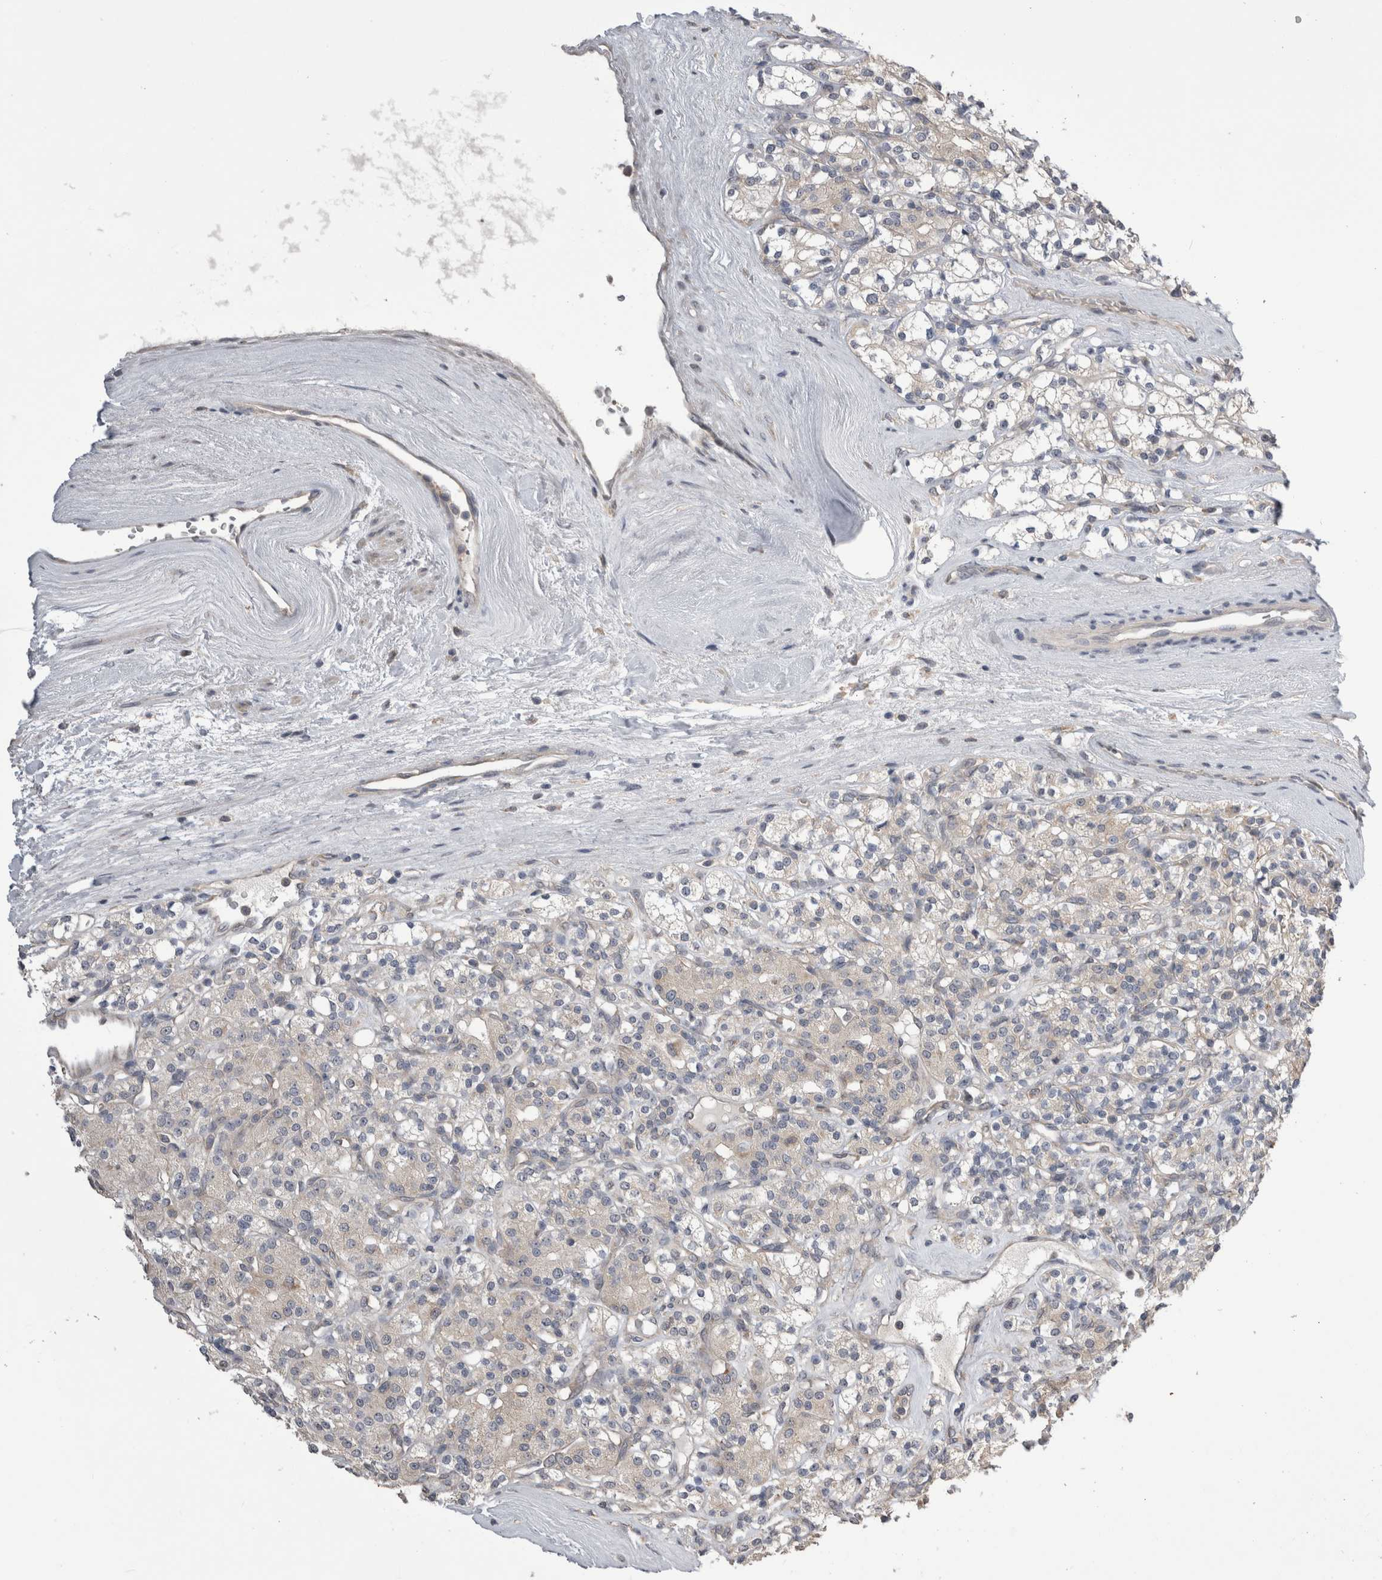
{"staining": {"intensity": "weak", "quantity": "<25%", "location": "cytoplasmic/membranous"}, "tissue": "renal cancer", "cell_type": "Tumor cells", "image_type": "cancer", "snomed": [{"axis": "morphology", "description": "Adenocarcinoma, NOS"}, {"axis": "topography", "description": "Kidney"}], "caption": "Immunohistochemistry of renal adenocarcinoma displays no staining in tumor cells.", "gene": "ARHGAP29", "patient": {"sex": "male", "age": 77}}